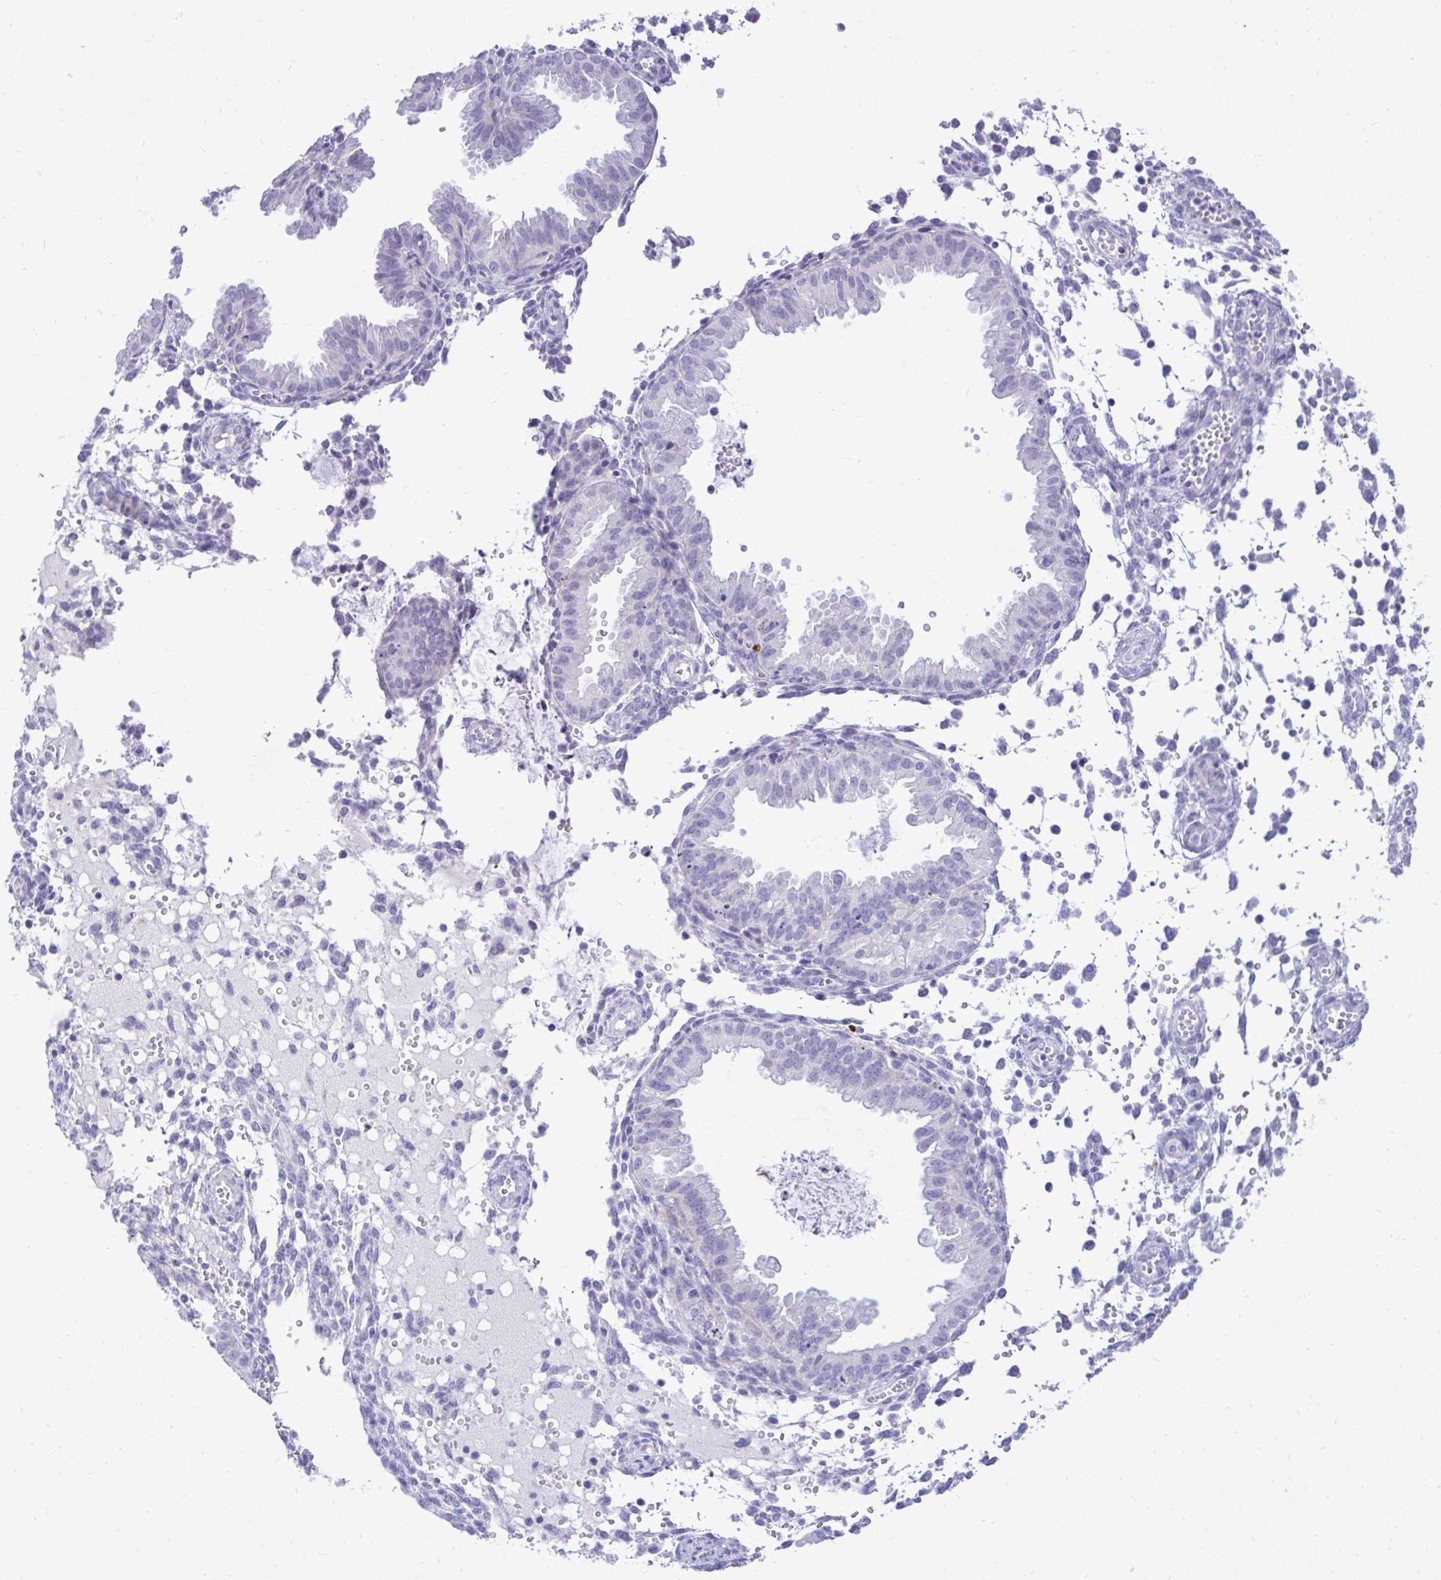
{"staining": {"intensity": "negative", "quantity": "none", "location": "none"}, "tissue": "endometrium", "cell_type": "Cells in endometrial stroma", "image_type": "normal", "snomed": [{"axis": "morphology", "description": "Normal tissue, NOS"}, {"axis": "topography", "description": "Endometrium"}], "caption": "Endometrium stained for a protein using immunohistochemistry (IHC) reveals no expression cells in endometrial stroma.", "gene": "GABRA1", "patient": {"sex": "female", "age": 33}}